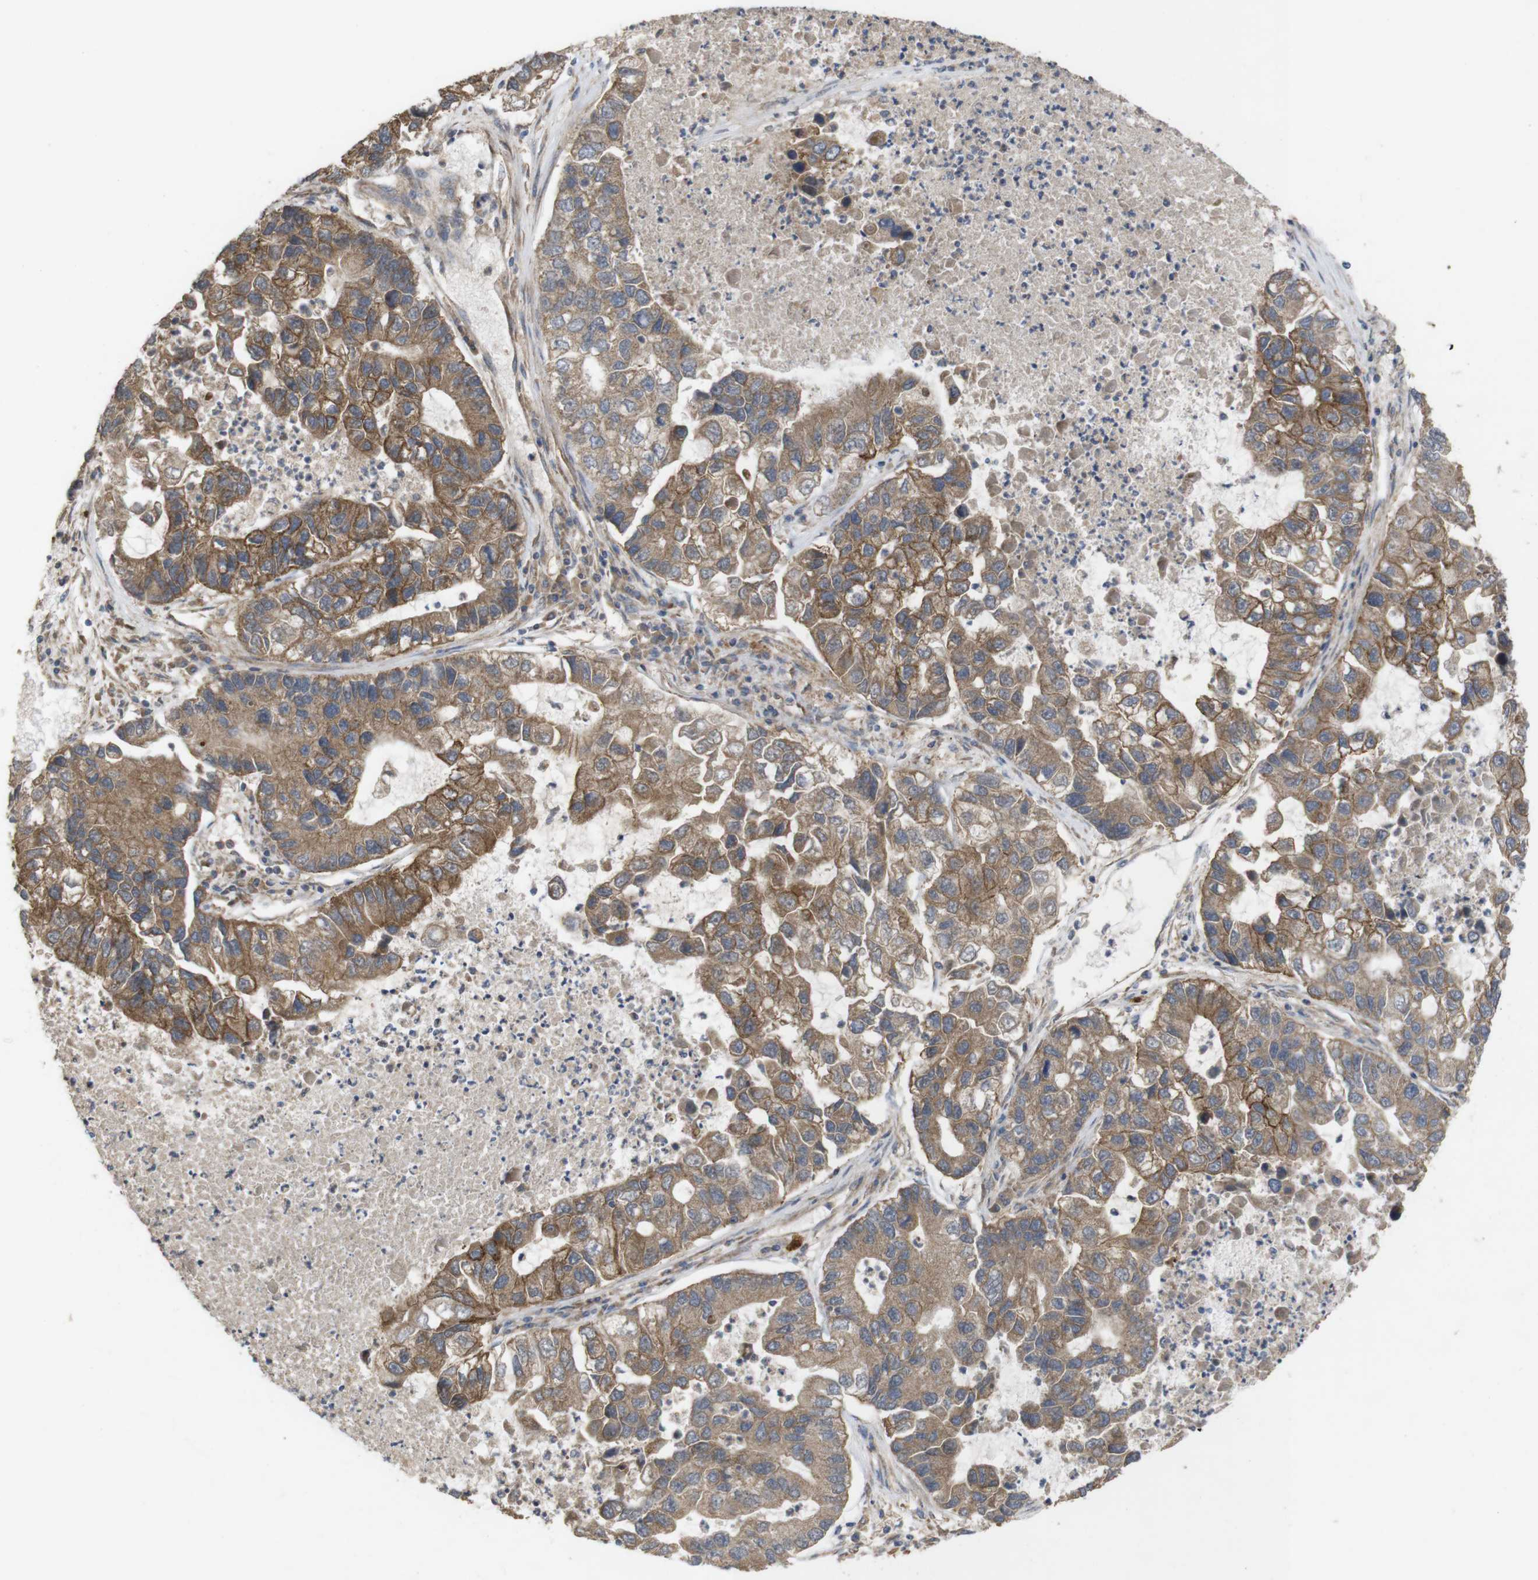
{"staining": {"intensity": "moderate", "quantity": ">75%", "location": "cytoplasmic/membranous"}, "tissue": "lung cancer", "cell_type": "Tumor cells", "image_type": "cancer", "snomed": [{"axis": "morphology", "description": "Adenocarcinoma, NOS"}, {"axis": "topography", "description": "Lung"}], "caption": "This is a micrograph of IHC staining of adenocarcinoma (lung), which shows moderate positivity in the cytoplasmic/membranous of tumor cells.", "gene": "KCNS3", "patient": {"sex": "female", "age": 51}}